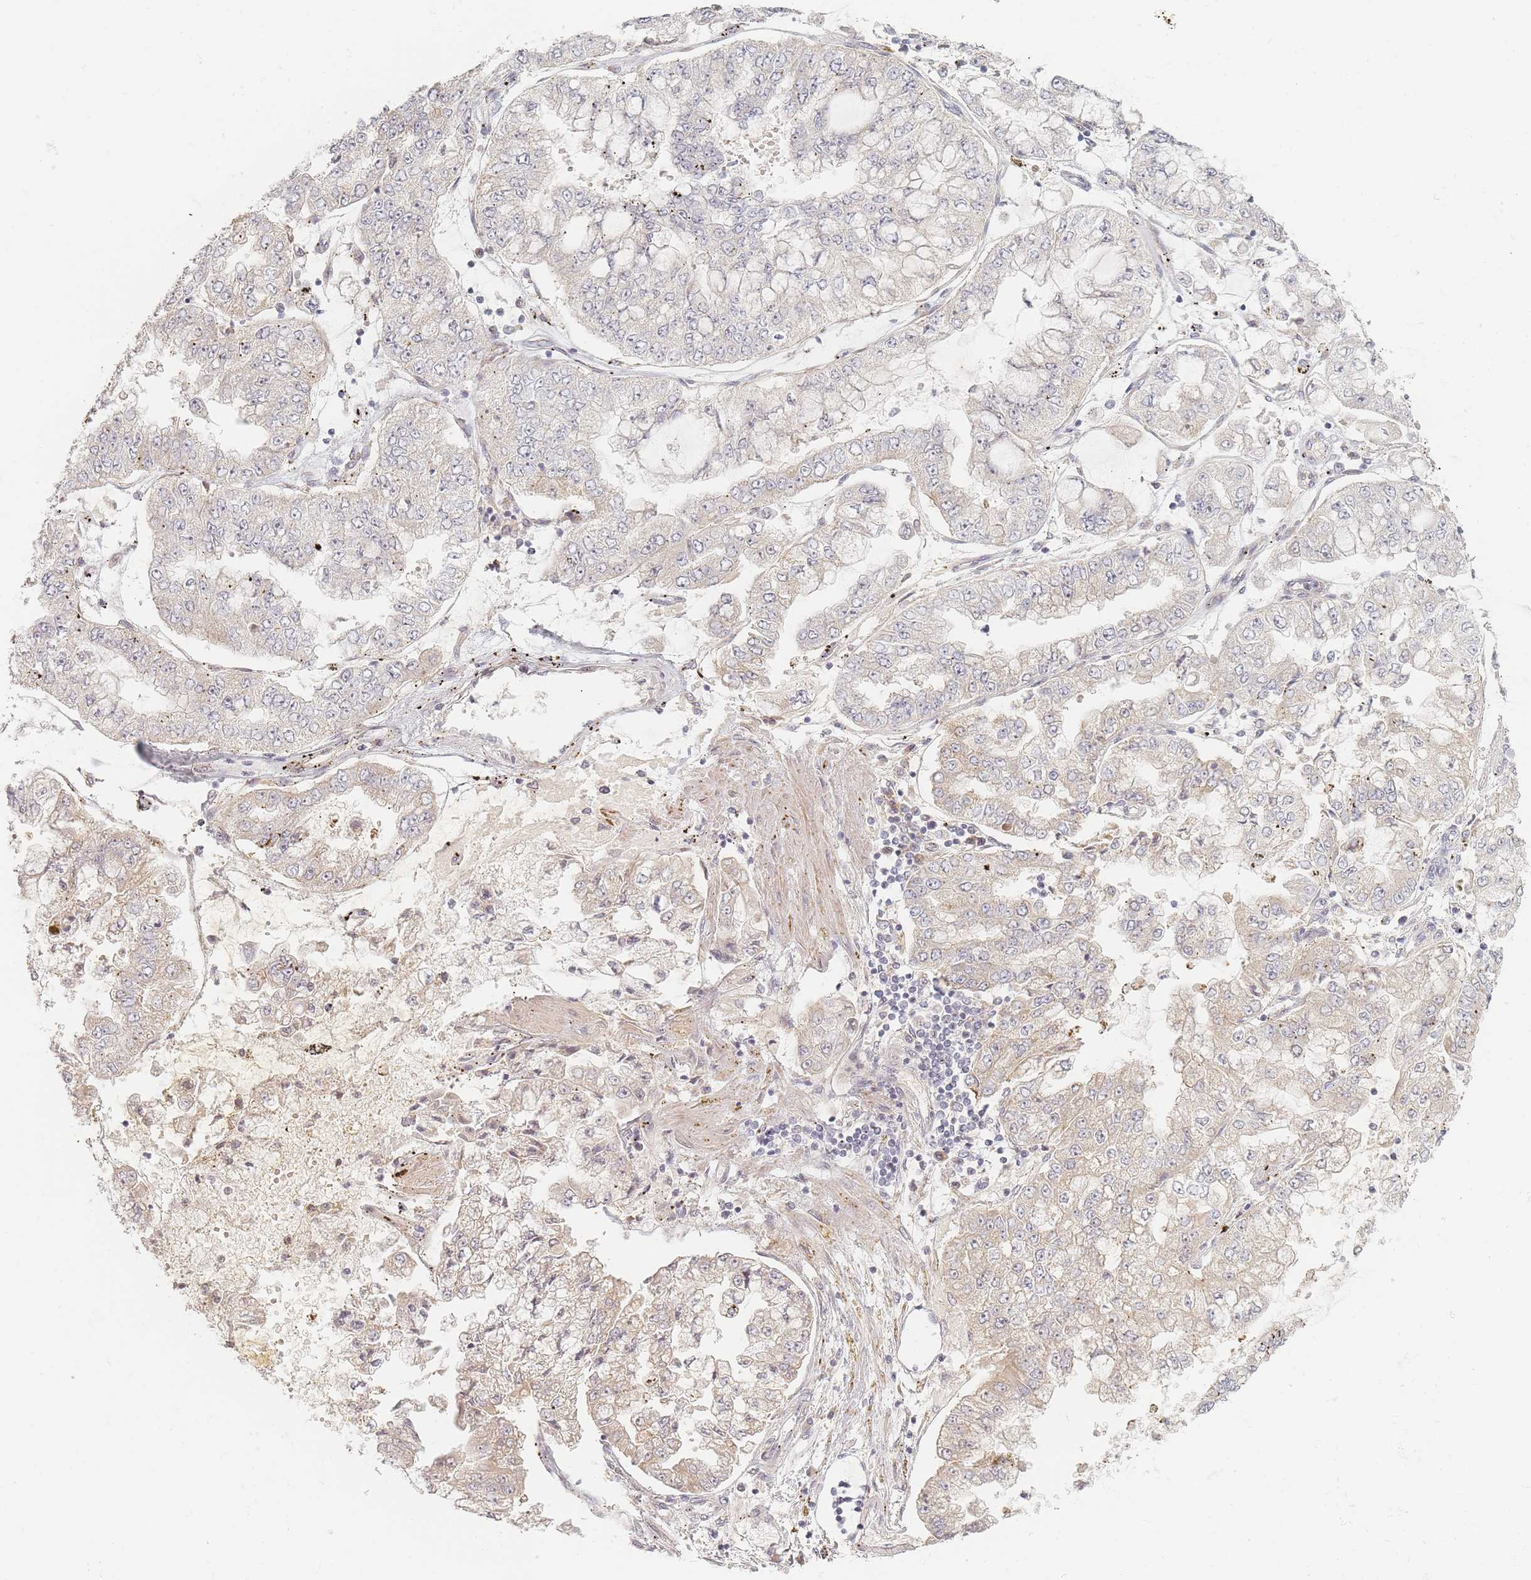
{"staining": {"intensity": "weak", "quantity": "<25%", "location": "cytoplasmic/membranous"}, "tissue": "stomach cancer", "cell_type": "Tumor cells", "image_type": "cancer", "snomed": [{"axis": "morphology", "description": "Adenocarcinoma, NOS"}, {"axis": "topography", "description": "Stomach"}], "caption": "Tumor cells show no significant protein staining in adenocarcinoma (stomach).", "gene": "ZKSCAN7", "patient": {"sex": "male", "age": 76}}